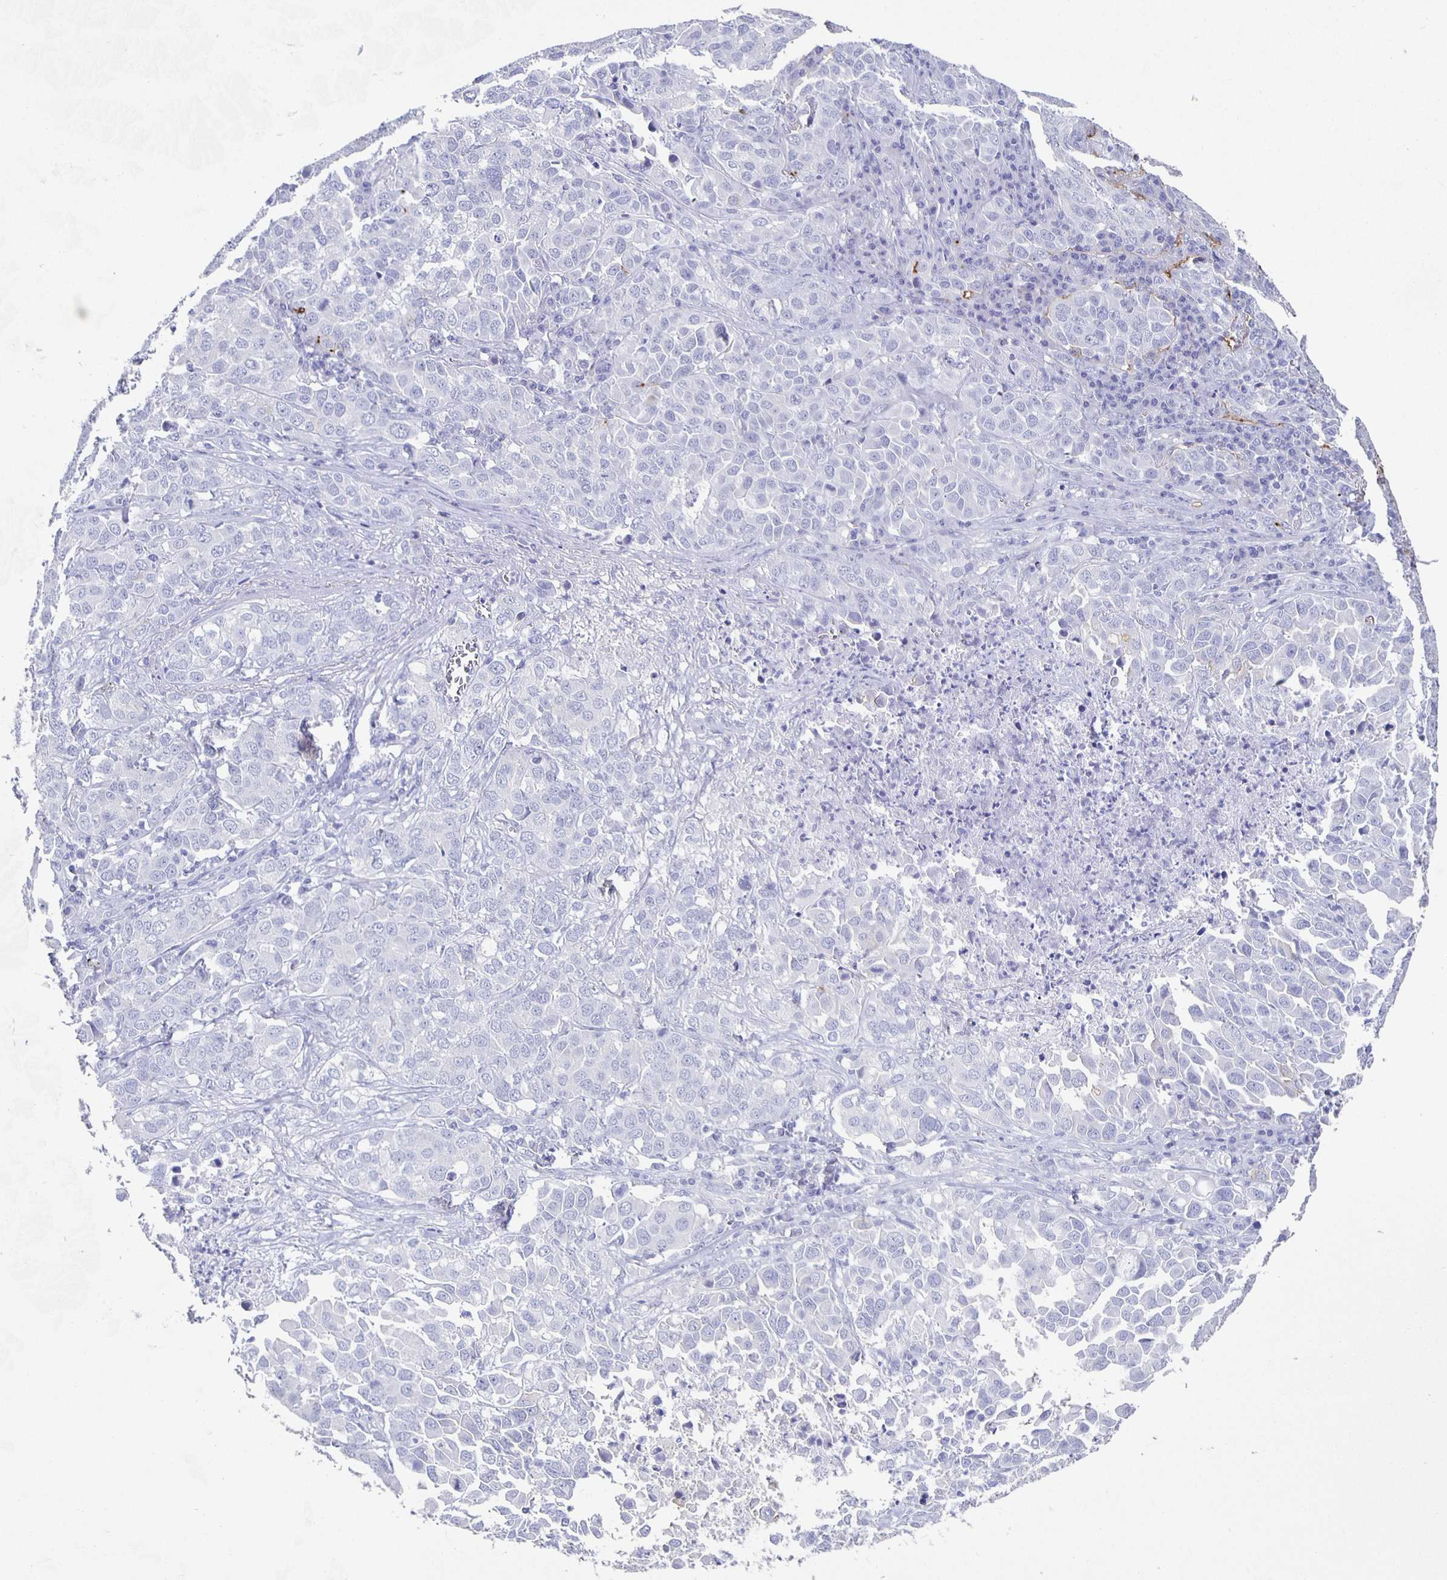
{"staining": {"intensity": "negative", "quantity": "none", "location": "none"}, "tissue": "lung cancer", "cell_type": "Tumor cells", "image_type": "cancer", "snomed": [{"axis": "morphology", "description": "Adenocarcinoma, NOS"}, {"axis": "morphology", "description": "Adenocarcinoma, metastatic, NOS"}, {"axis": "topography", "description": "Lymph node"}, {"axis": "topography", "description": "Lung"}], "caption": "Tumor cells show no significant positivity in lung cancer.", "gene": "SLC34A2", "patient": {"sex": "female", "age": 65}}